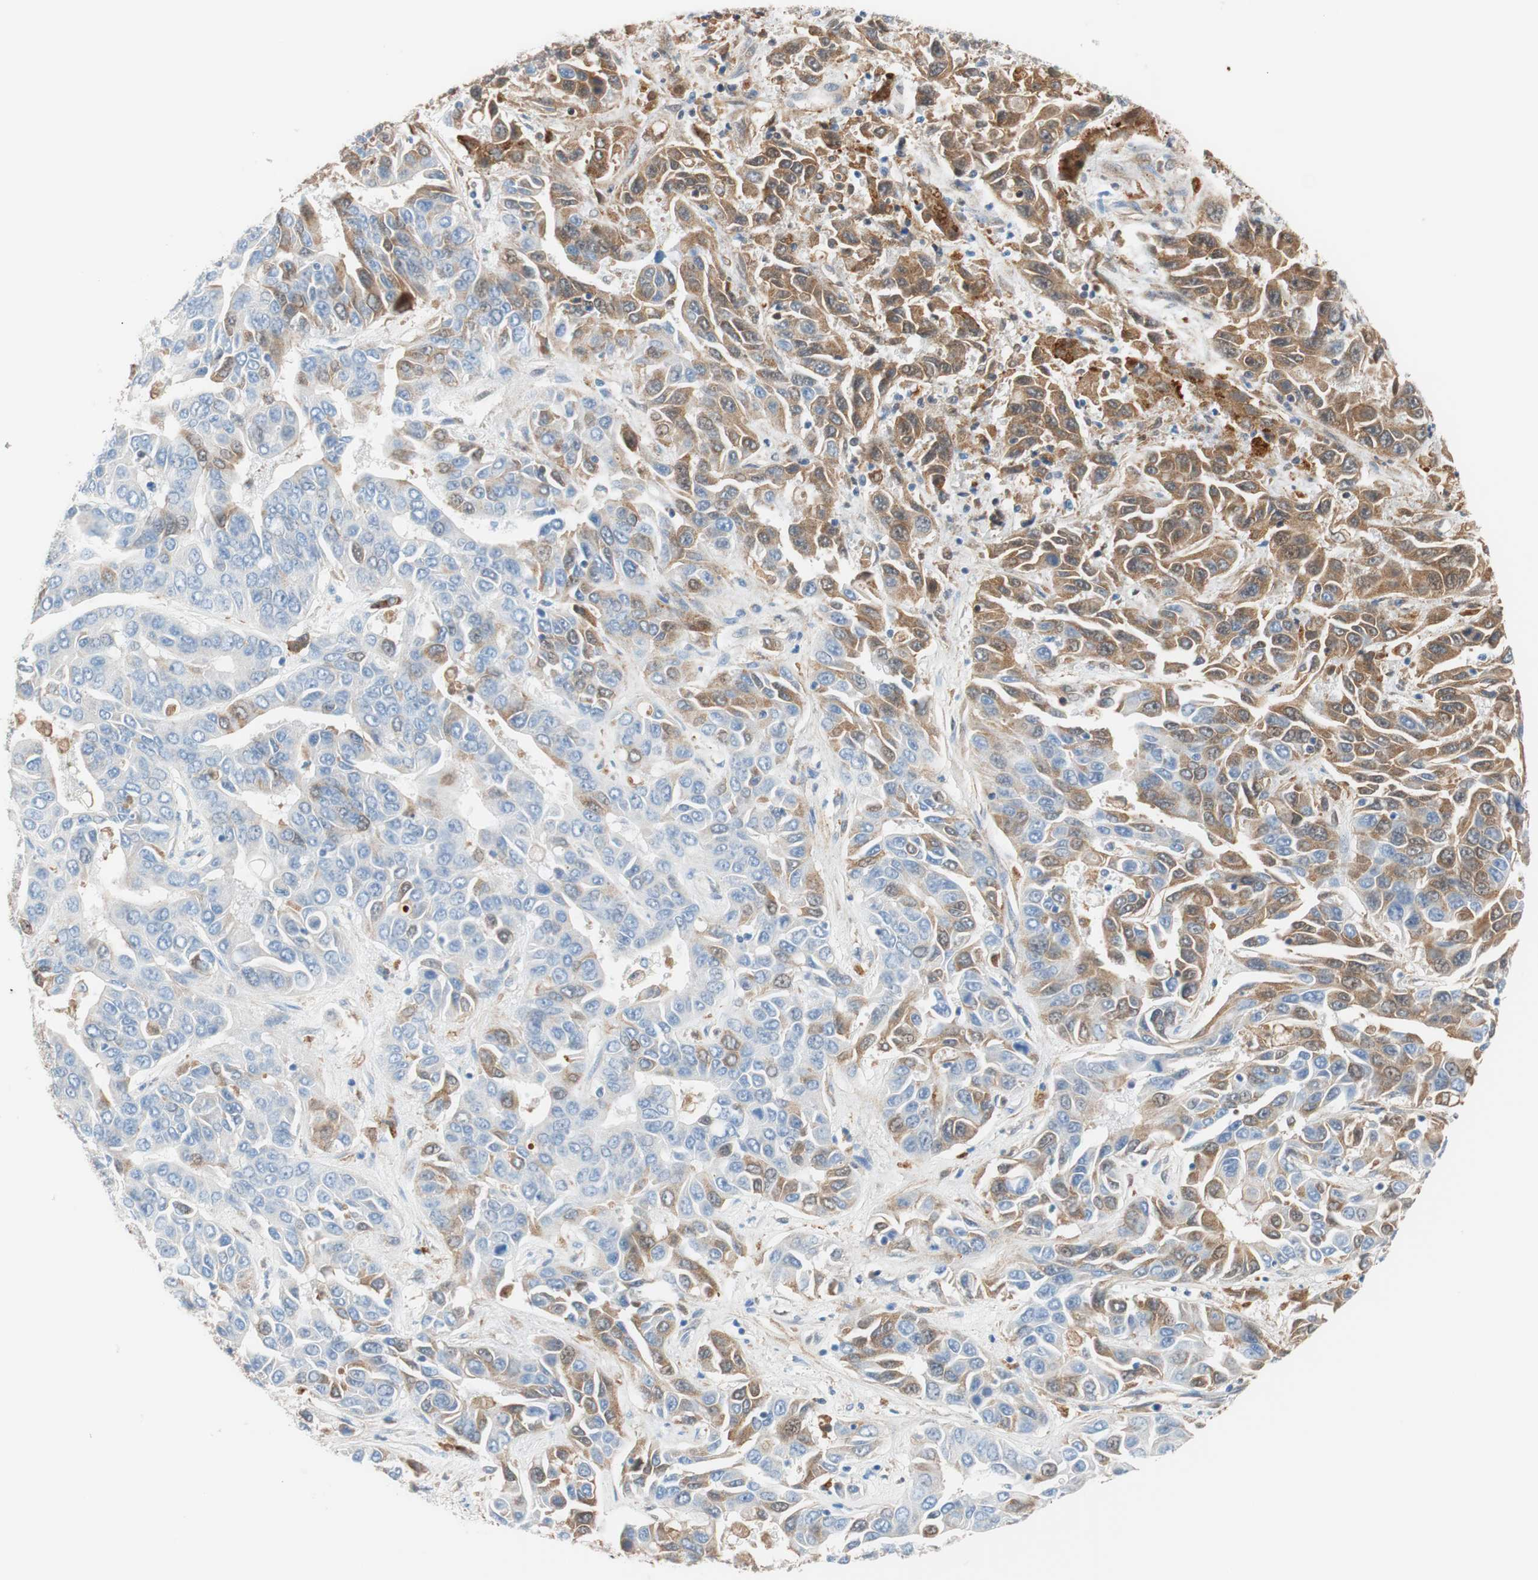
{"staining": {"intensity": "moderate", "quantity": ">75%", "location": "cytoplasmic/membranous"}, "tissue": "liver cancer", "cell_type": "Tumor cells", "image_type": "cancer", "snomed": [{"axis": "morphology", "description": "Cholangiocarcinoma"}, {"axis": "topography", "description": "Liver"}], "caption": "Immunohistochemical staining of human cholangiocarcinoma (liver) demonstrates moderate cytoplasmic/membranous protein staining in approximately >75% of tumor cells.", "gene": "RBP4", "patient": {"sex": "female", "age": 52}}